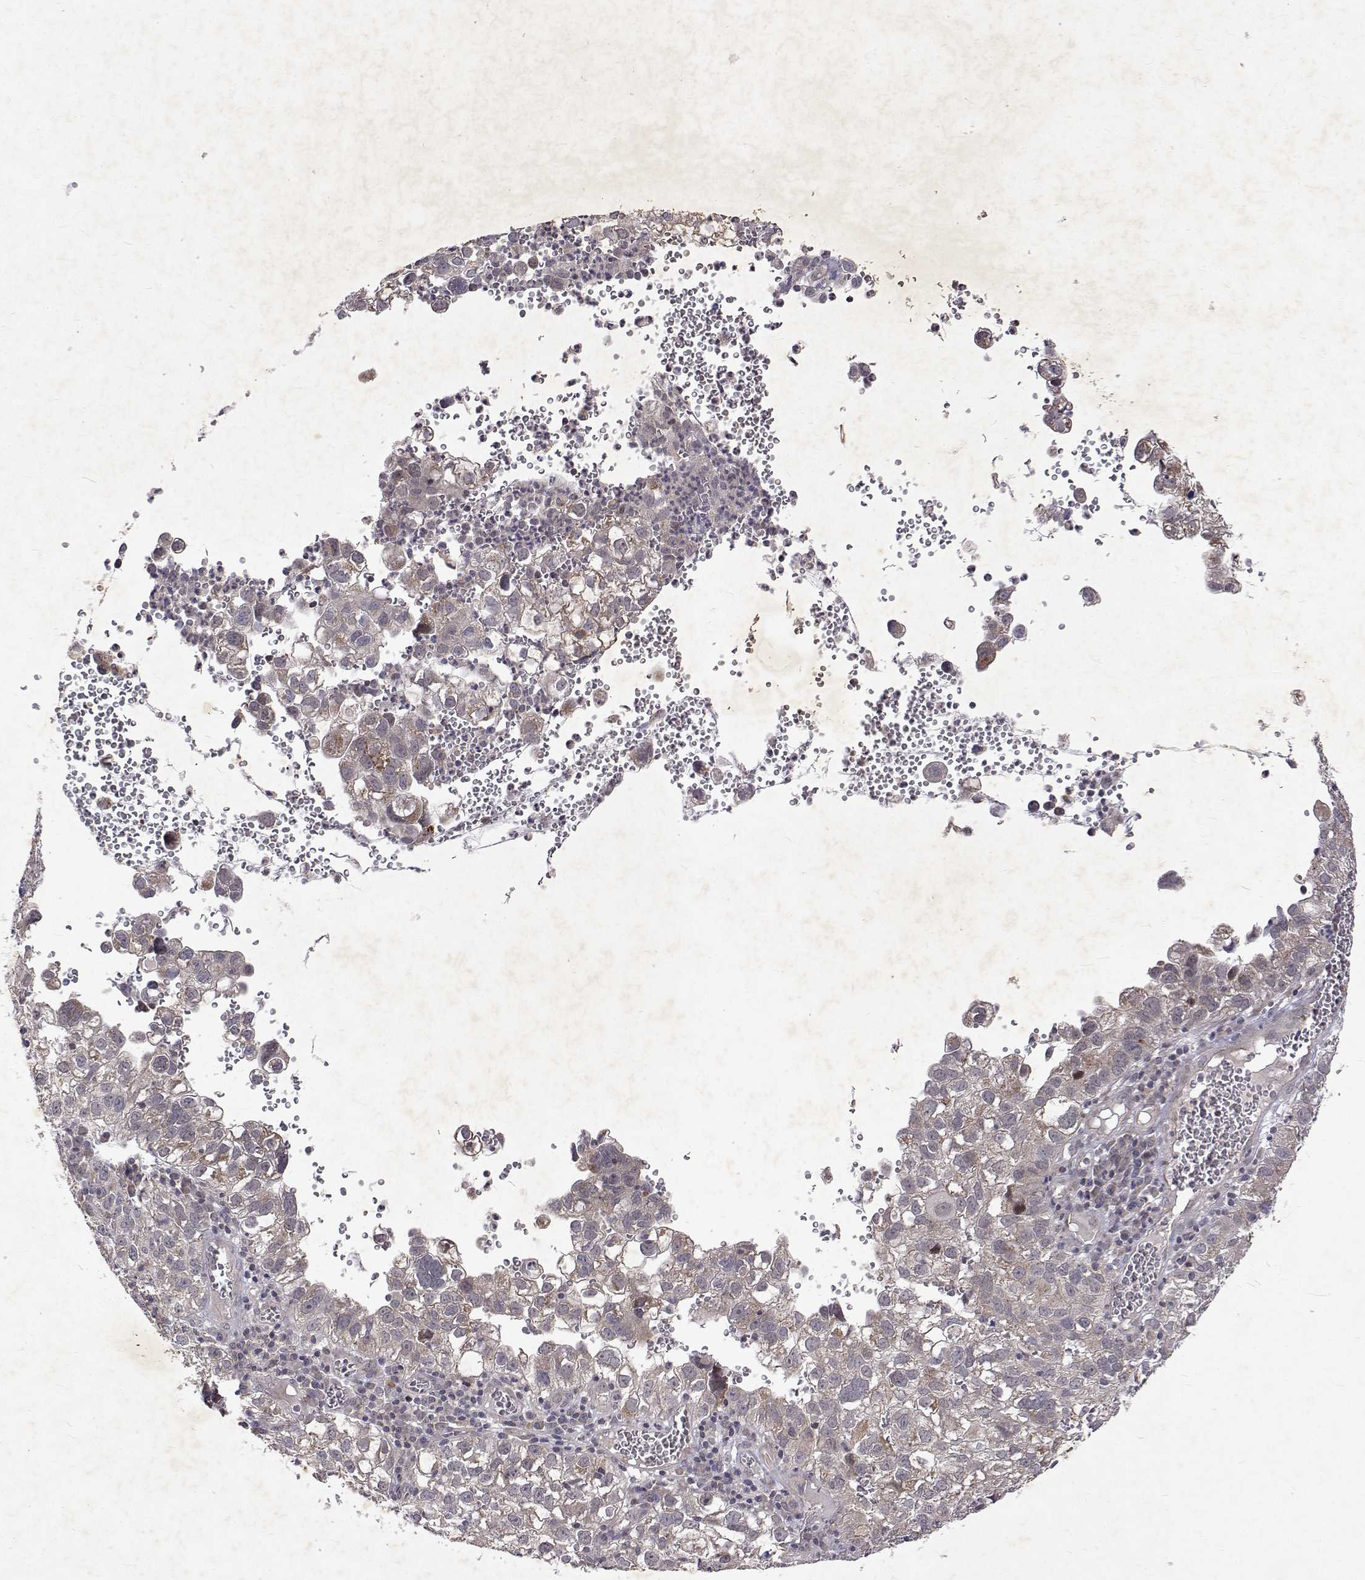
{"staining": {"intensity": "weak", "quantity": "<25%", "location": "cytoplasmic/membranous"}, "tissue": "cervical cancer", "cell_type": "Tumor cells", "image_type": "cancer", "snomed": [{"axis": "morphology", "description": "Squamous cell carcinoma, NOS"}, {"axis": "topography", "description": "Cervix"}], "caption": "Immunohistochemistry (IHC) of cervical cancer exhibits no staining in tumor cells. (Brightfield microscopy of DAB (3,3'-diaminobenzidine) immunohistochemistry (IHC) at high magnification).", "gene": "ALKBH8", "patient": {"sex": "female", "age": 55}}